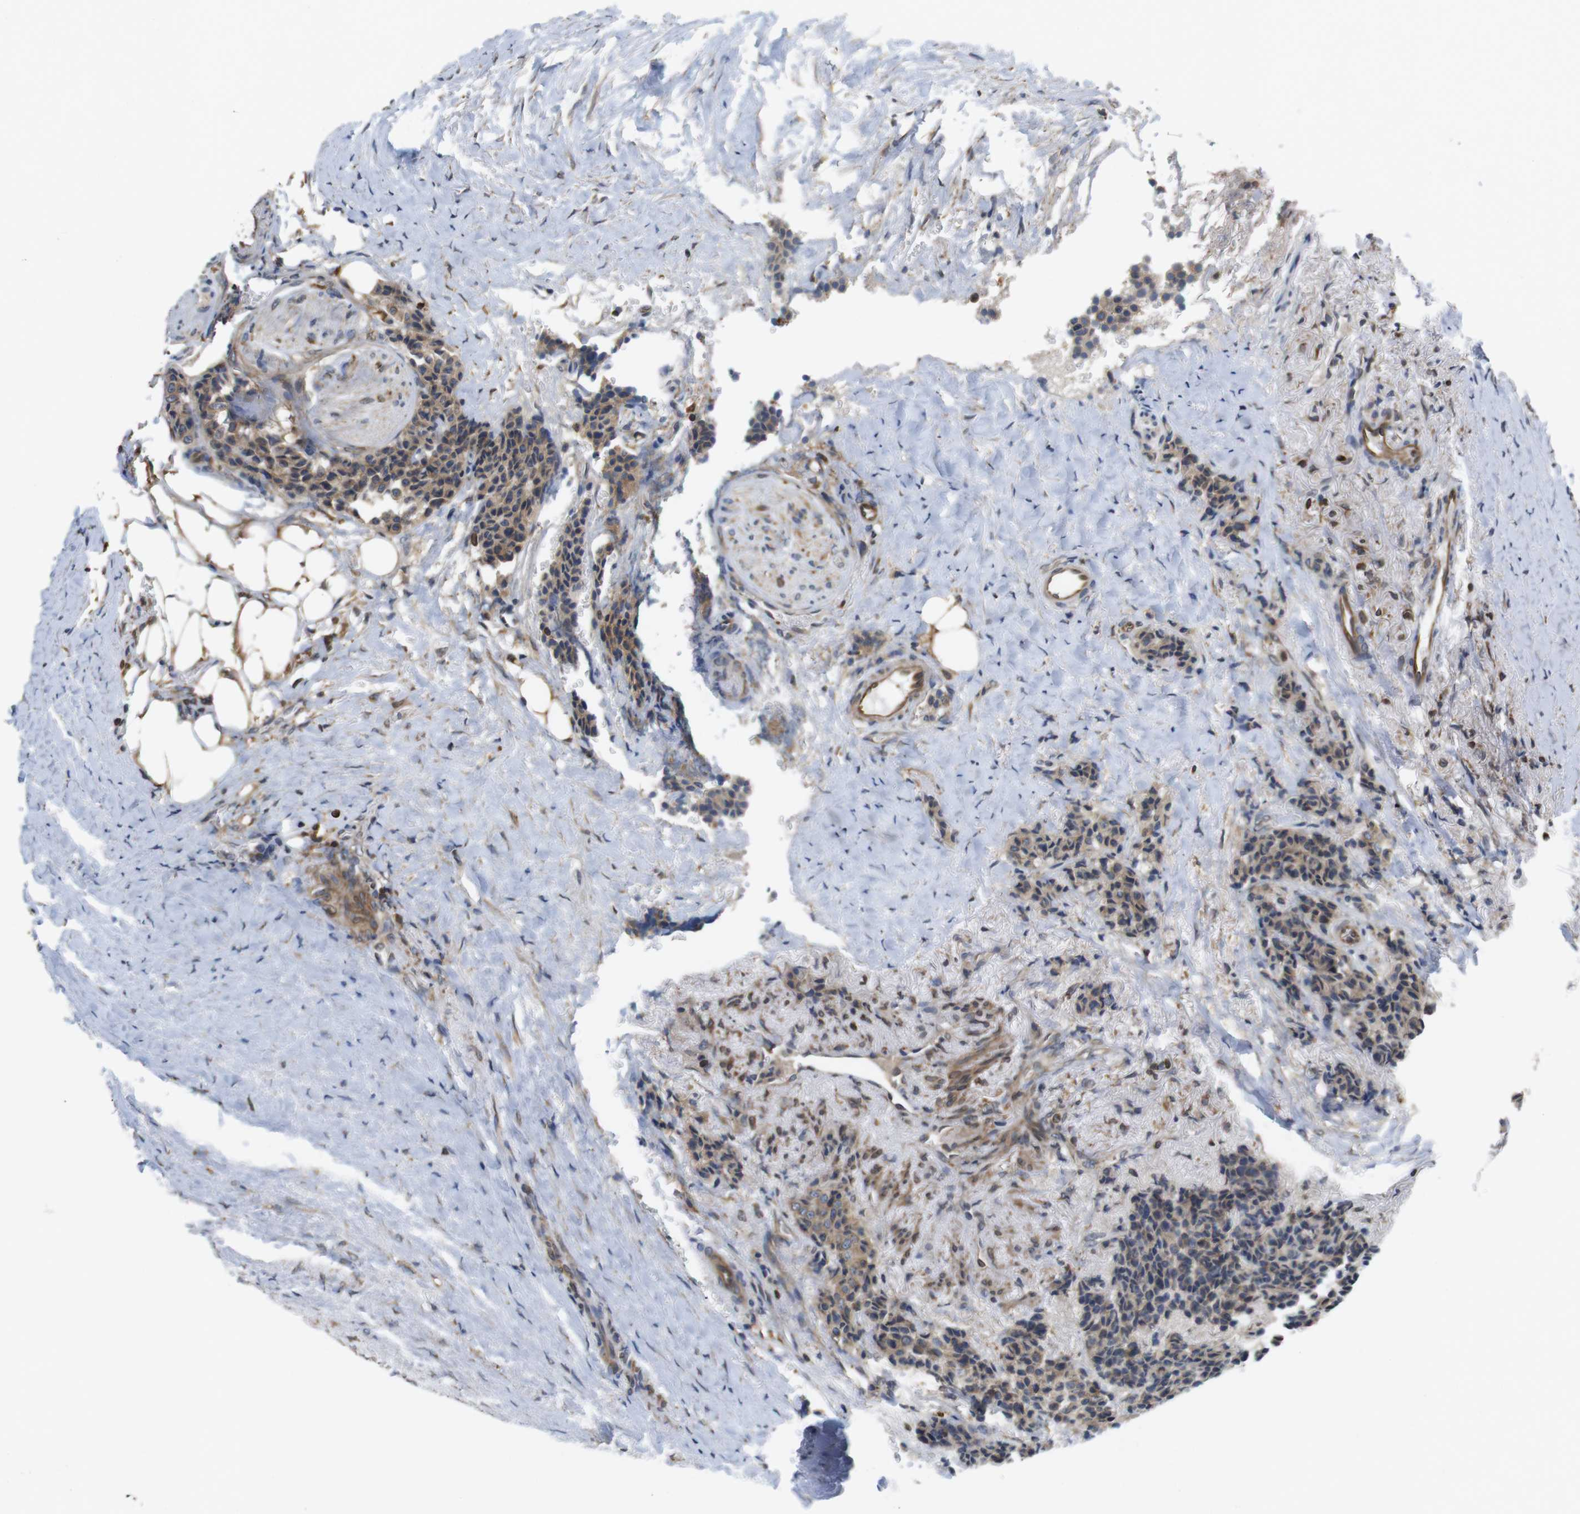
{"staining": {"intensity": "weak", "quantity": ">75%", "location": "cytoplasmic/membranous"}, "tissue": "carcinoid", "cell_type": "Tumor cells", "image_type": "cancer", "snomed": [{"axis": "morphology", "description": "Carcinoid, malignant, NOS"}, {"axis": "topography", "description": "Colon"}], "caption": "Protein staining shows weak cytoplasmic/membranous positivity in approximately >75% of tumor cells in carcinoid (malignant).", "gene": "ARL6IP5", "patient": {"sex": "female", "age": 61}}